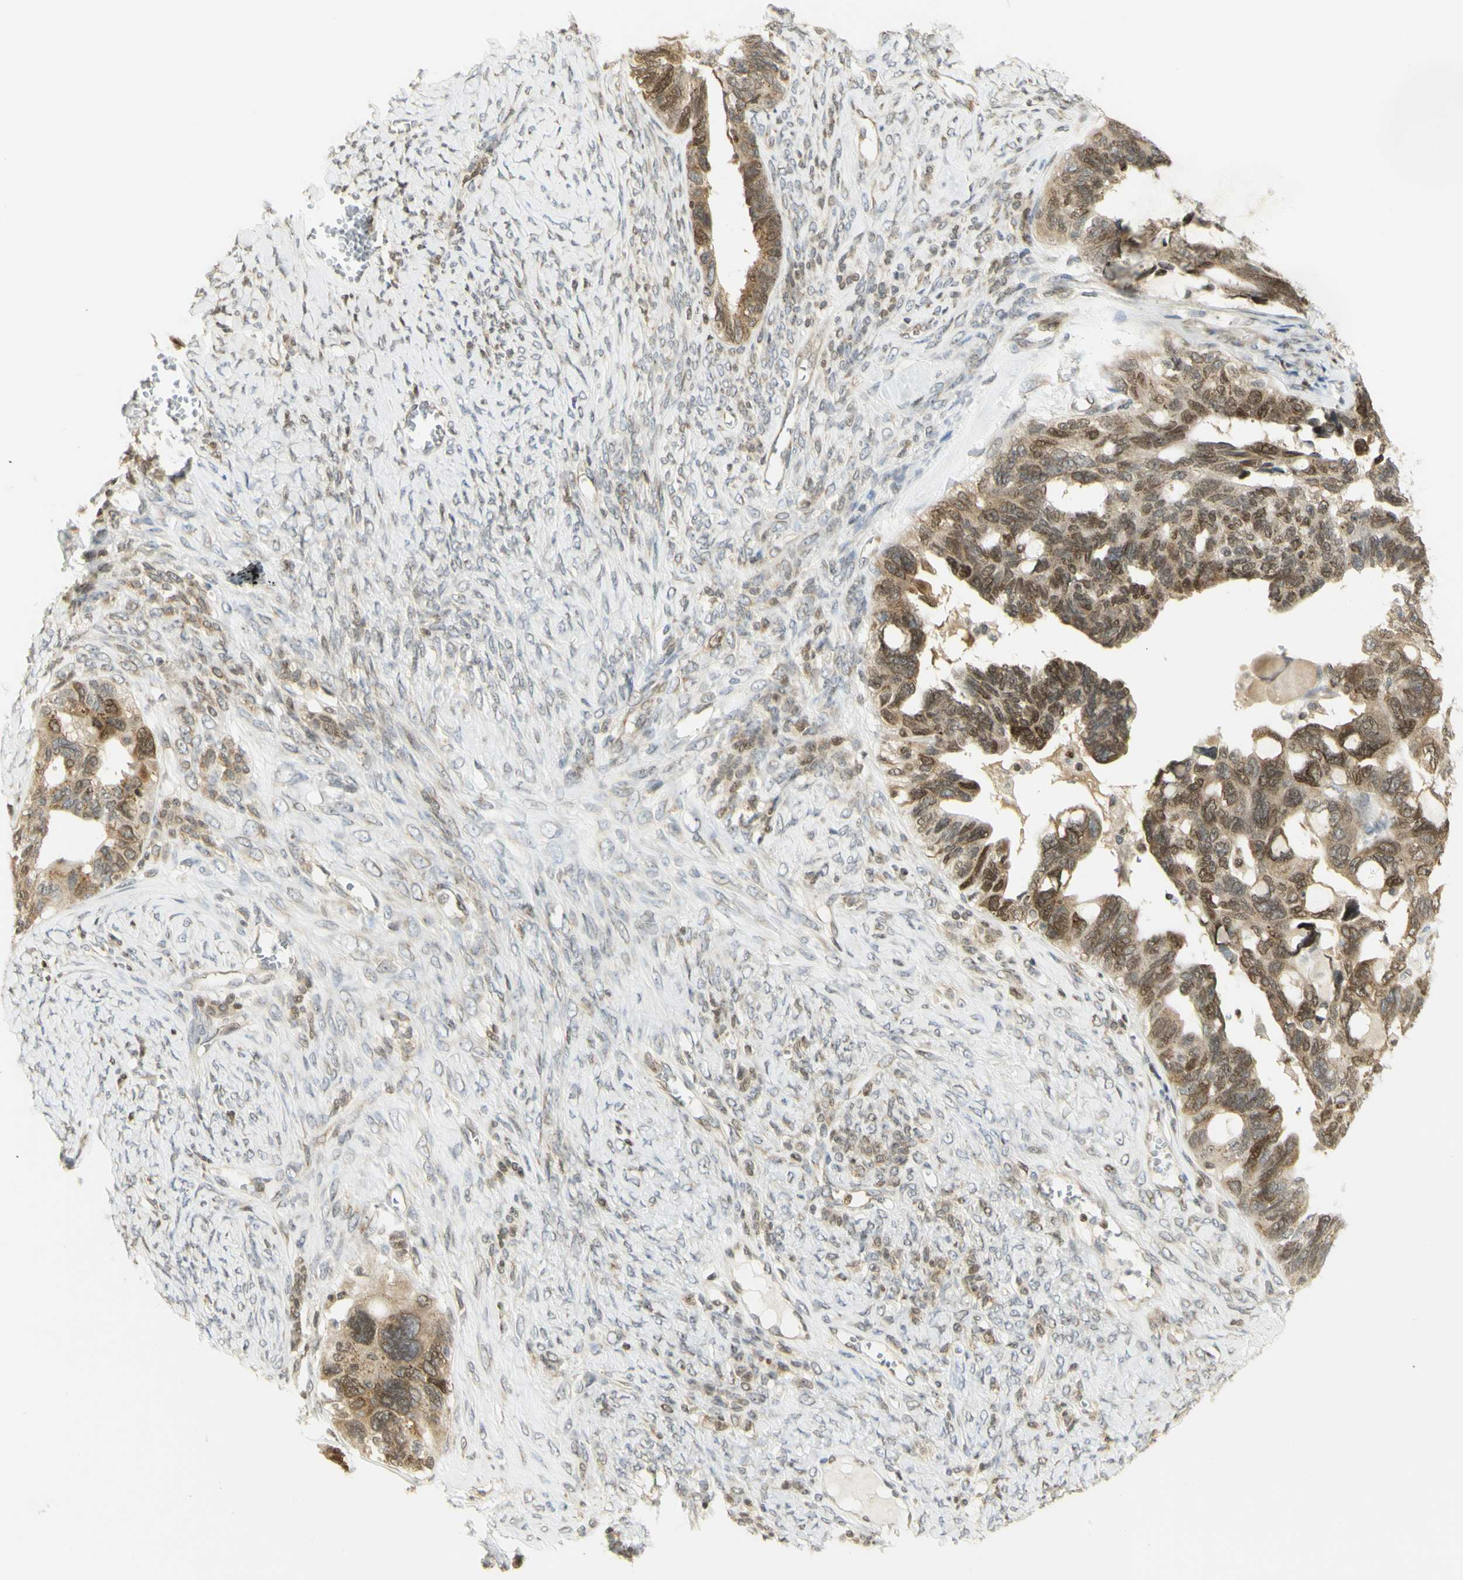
{"staining": {"intensity": "moderate", "quantity": ">75%", "location": "cytoplasmic/membranous,nuclear"}, "tissue": "ovarian cancer", "cell_type": "Tumor cells", "image_type": "cancer", "snomed": [{"axis": "morphology", "description": "Cystadenocarcinoma, serous, NOS"}, {"axis": "topography", "description": "Ovary"}], "caption": "The immunohistochemical stain highlights moderate cytoplasmic/membranous and nuclear staining in tumor cells of serous cystadenocarcinoma (ovarian) tissue.", "gene": "KIF11", "patient": {"sex": "female", "age": 79}}